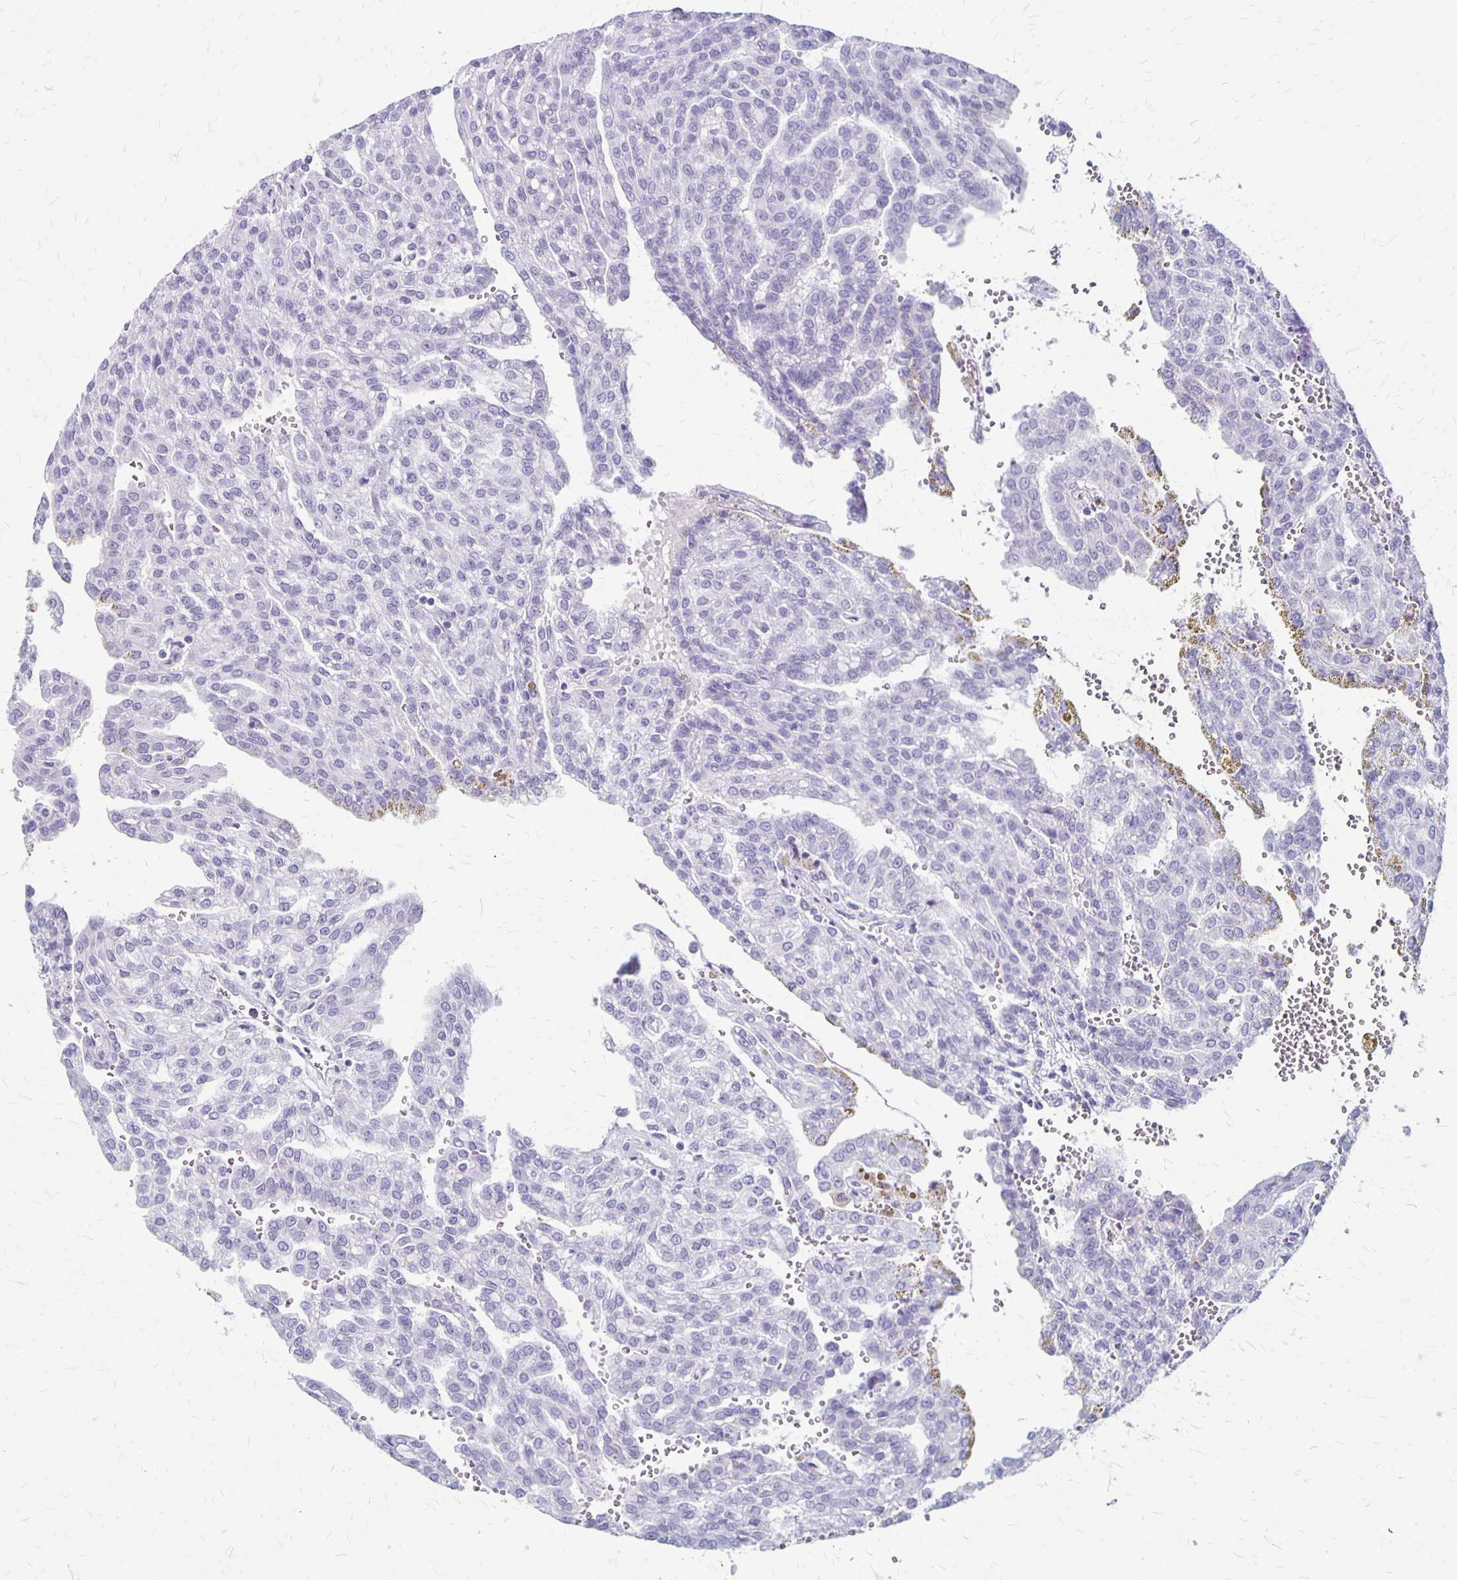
{"staining": {"intensity": "negative", "quantity": "none", "location": "none"}, "tissue": "renal cancer", "cell_type": "Tumor cells", "image_type": "cancer", "snomed": [{"axis": "morphology", "description": "Adenocarcinoma, NOS"}, {"axis": "topography", "description": "Kidney"}], "caption": "A high-resolution image shows immunohistochemistry staining of renal adenocarcinoma, which demonstrates no significant staining in tumor cells. Nuclei are stained in blue.", "gene": "MAGEC2", "patient": {"sex": "male", "age": 63}}